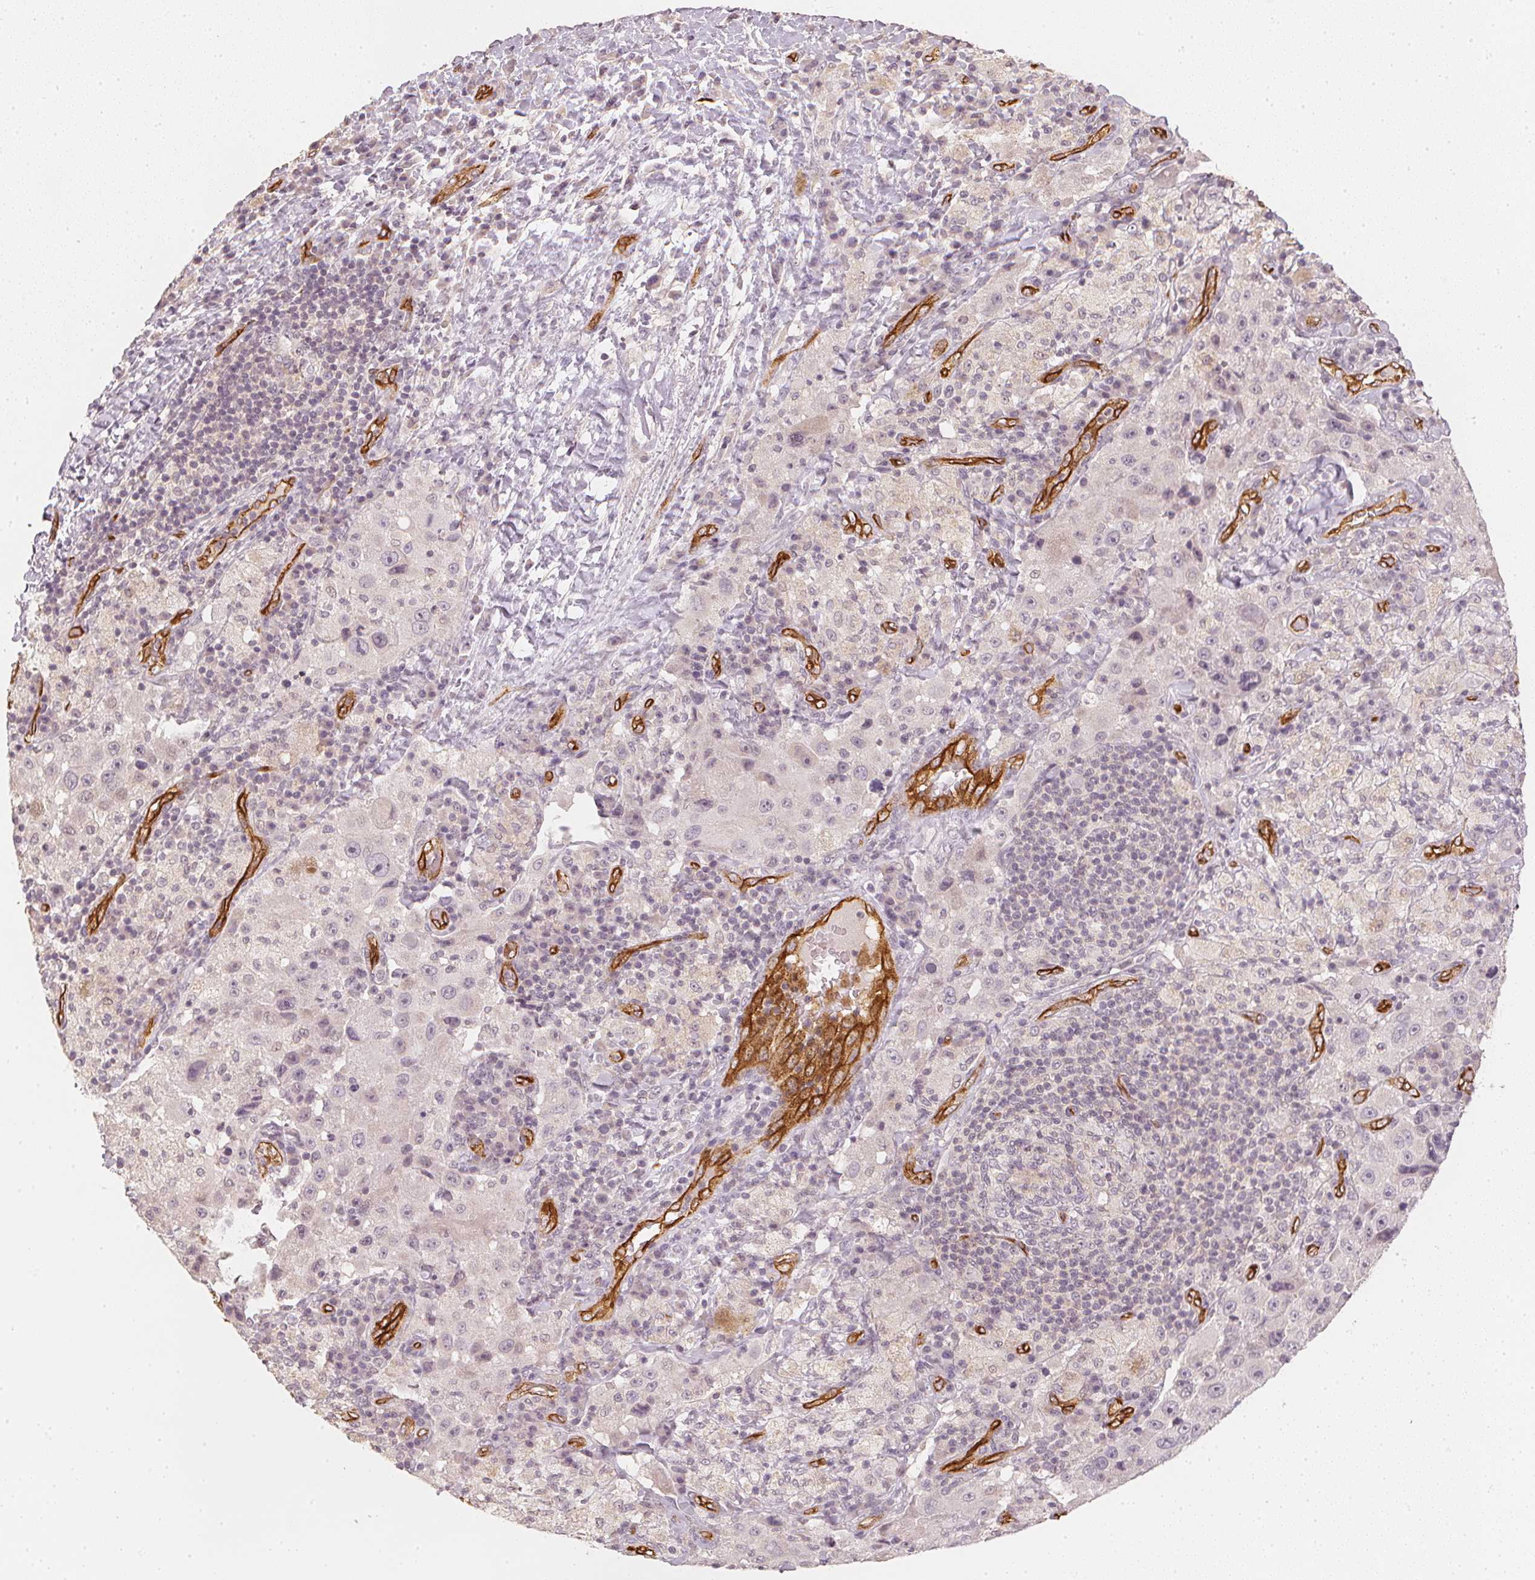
{"staining": {"intensity": "negative", "quantity": "none", "location": "none"}, "tissue": "melanoma", "cell_type": "Tumor cells", "image_type": "cancer", "snomed": [{"axis": "morphology", "description": "Malignant melanoma, Metastatic site"}, {"axis": "topography", "description": "Lymph node"}], "caption": "Tumor cells are negative for brown protein staining in melanoma.", "gene": "CIB1", "patient": {"sex": "male", "age": 62}}